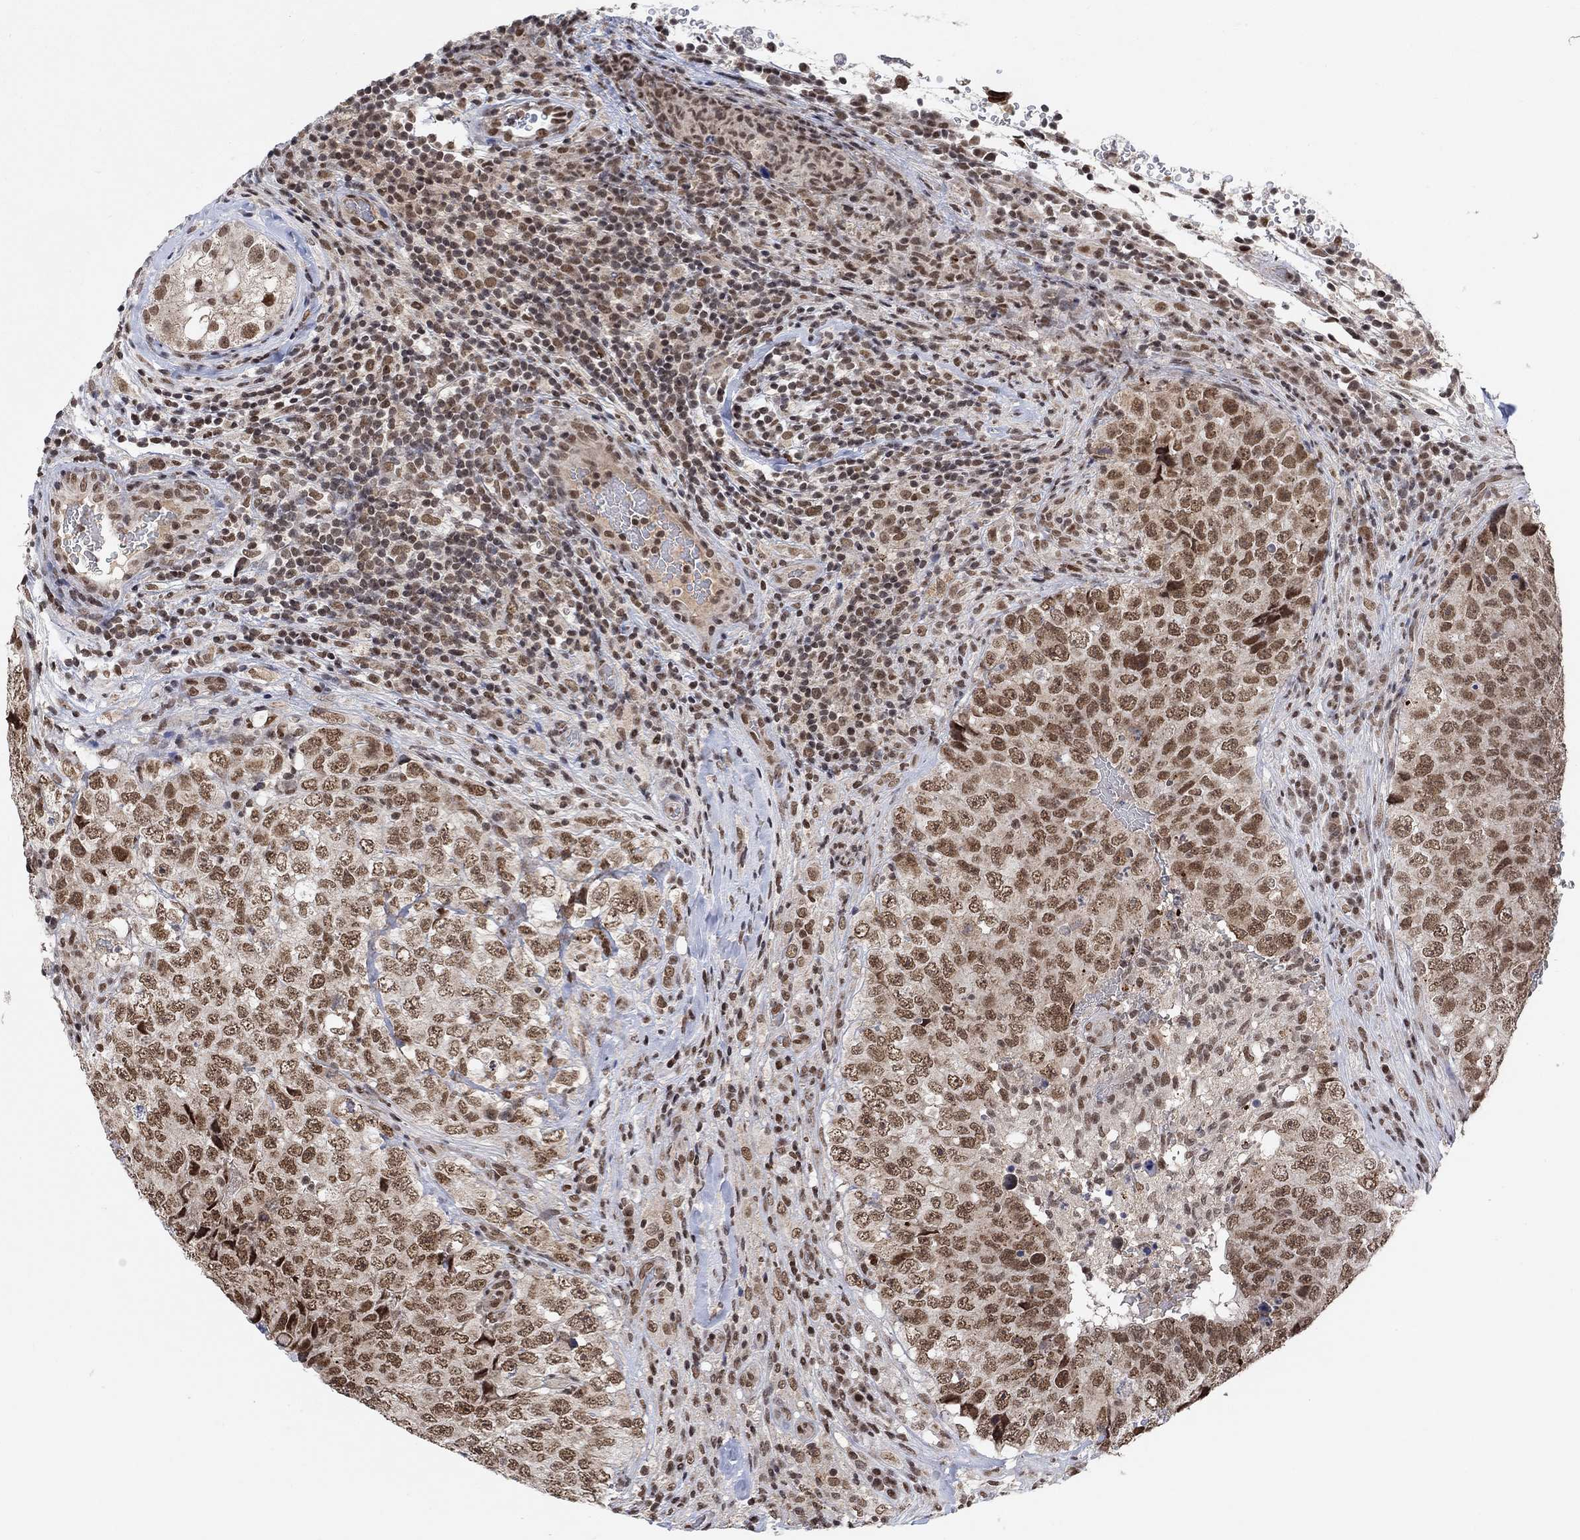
{"staining": {"intensity": "strong", "quantity": ">75%", "location": "nuclear"}, "tissue": "testis cancer", "cell_type": "Tumor cells", "image_type": "cancer", "snomed": [{"axis": "morphology", "description": "Seminoma, NOS"}, {"axis": "topography", "description": "Testis"}], "caption": "Protein expression analysis of human testis seminoma reveals strong nuclear staining in about >75% of tumor cells.", "gene": "THAP8", "patient": {"sex": "male", "age": 34}}